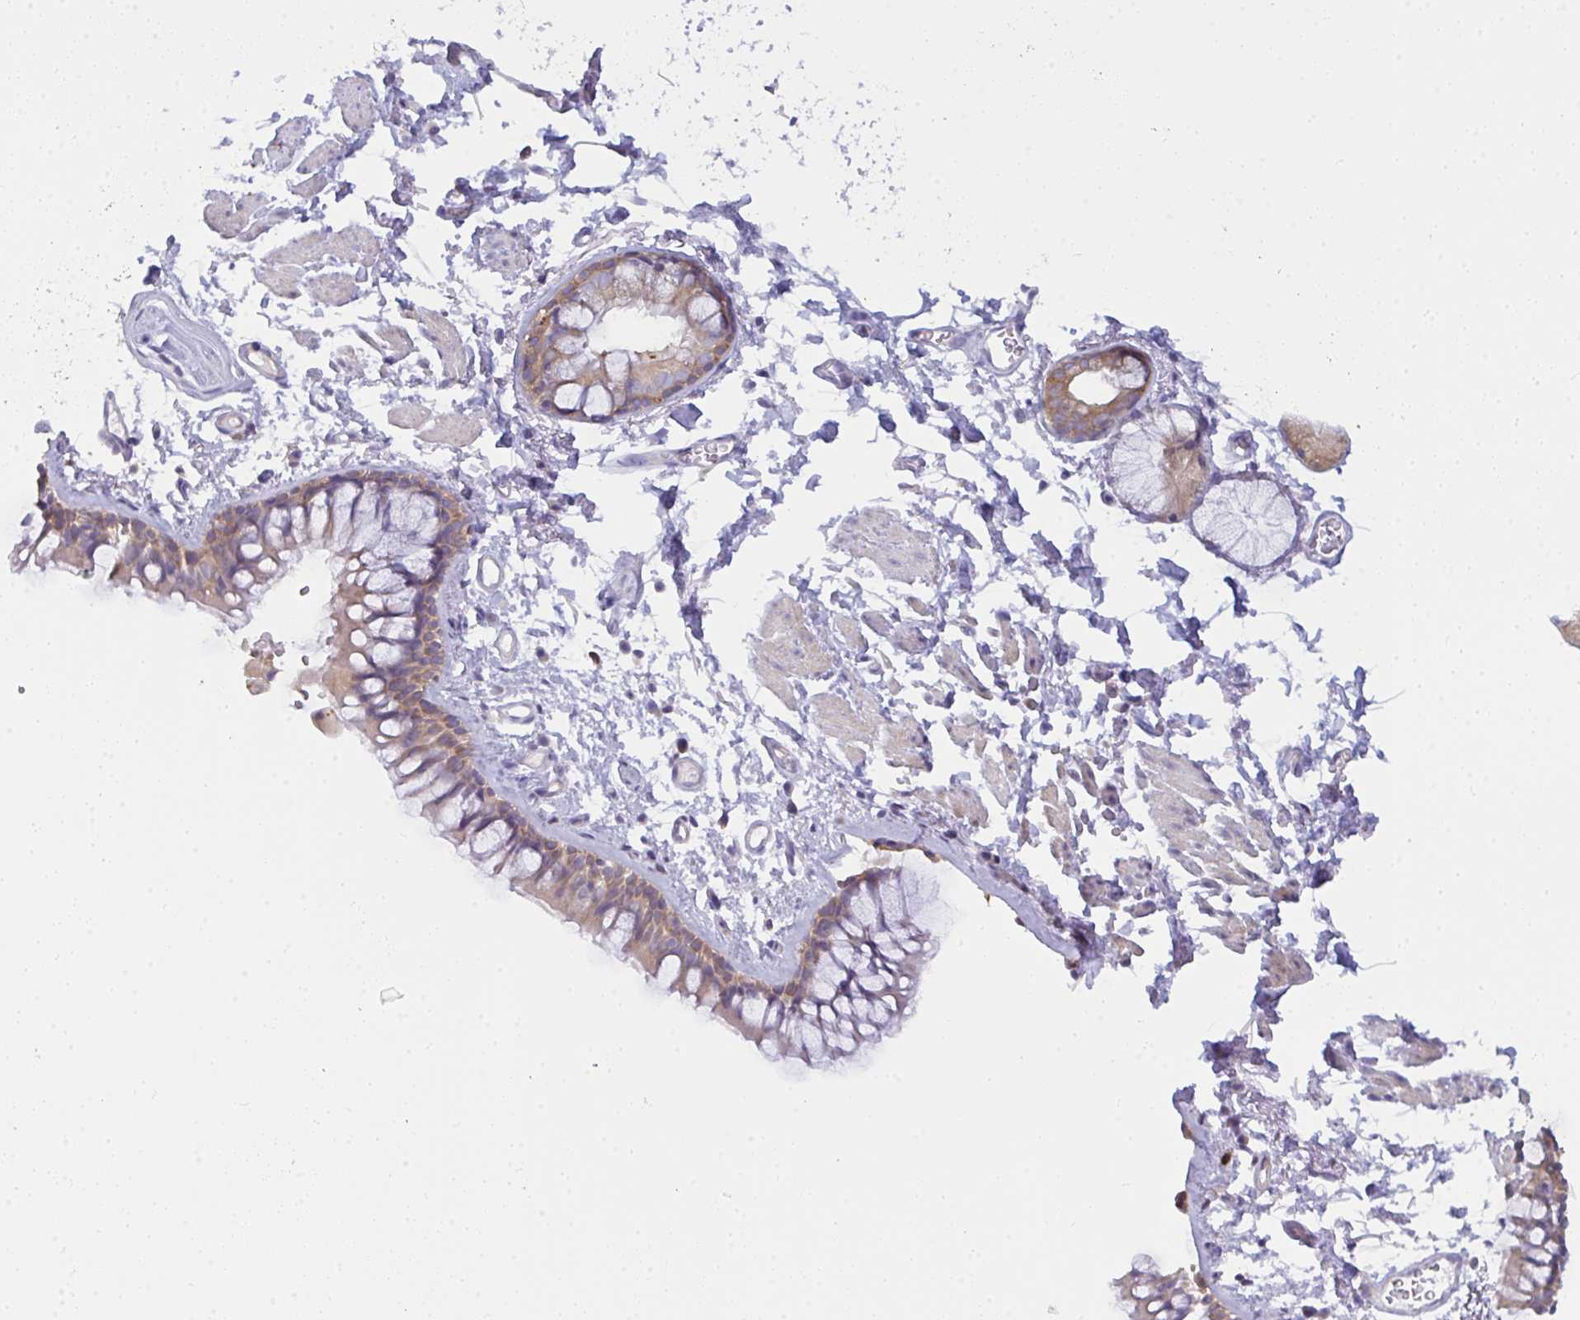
{"staining": {"intensity": "moderate", "quantity": "25%-75%", "location": "cytoplasmic/membranous"}, "tissue": "bronchus", "cell_type": "Respiratory epithelial cells", "image_type": "normal", "snomed": [{"axis": "morphology", "description": "Normal tissue, NOS"}, {"axis": "topography", "description": "Cartilage tissue"}, {"axis": "topography", "description": "Bronchus"}], "caption": "An IHC image of unremarkable tissue is shown. Protein staining in brown shows moderate cytoplasmic/membranous positivity in bronchus within respiratory epithelial cells. (DAB = brown stain, brightfield microscopy at high magnification).", "gene": "SLC30A6", "patient": {"sex": "female", "age": 79}}